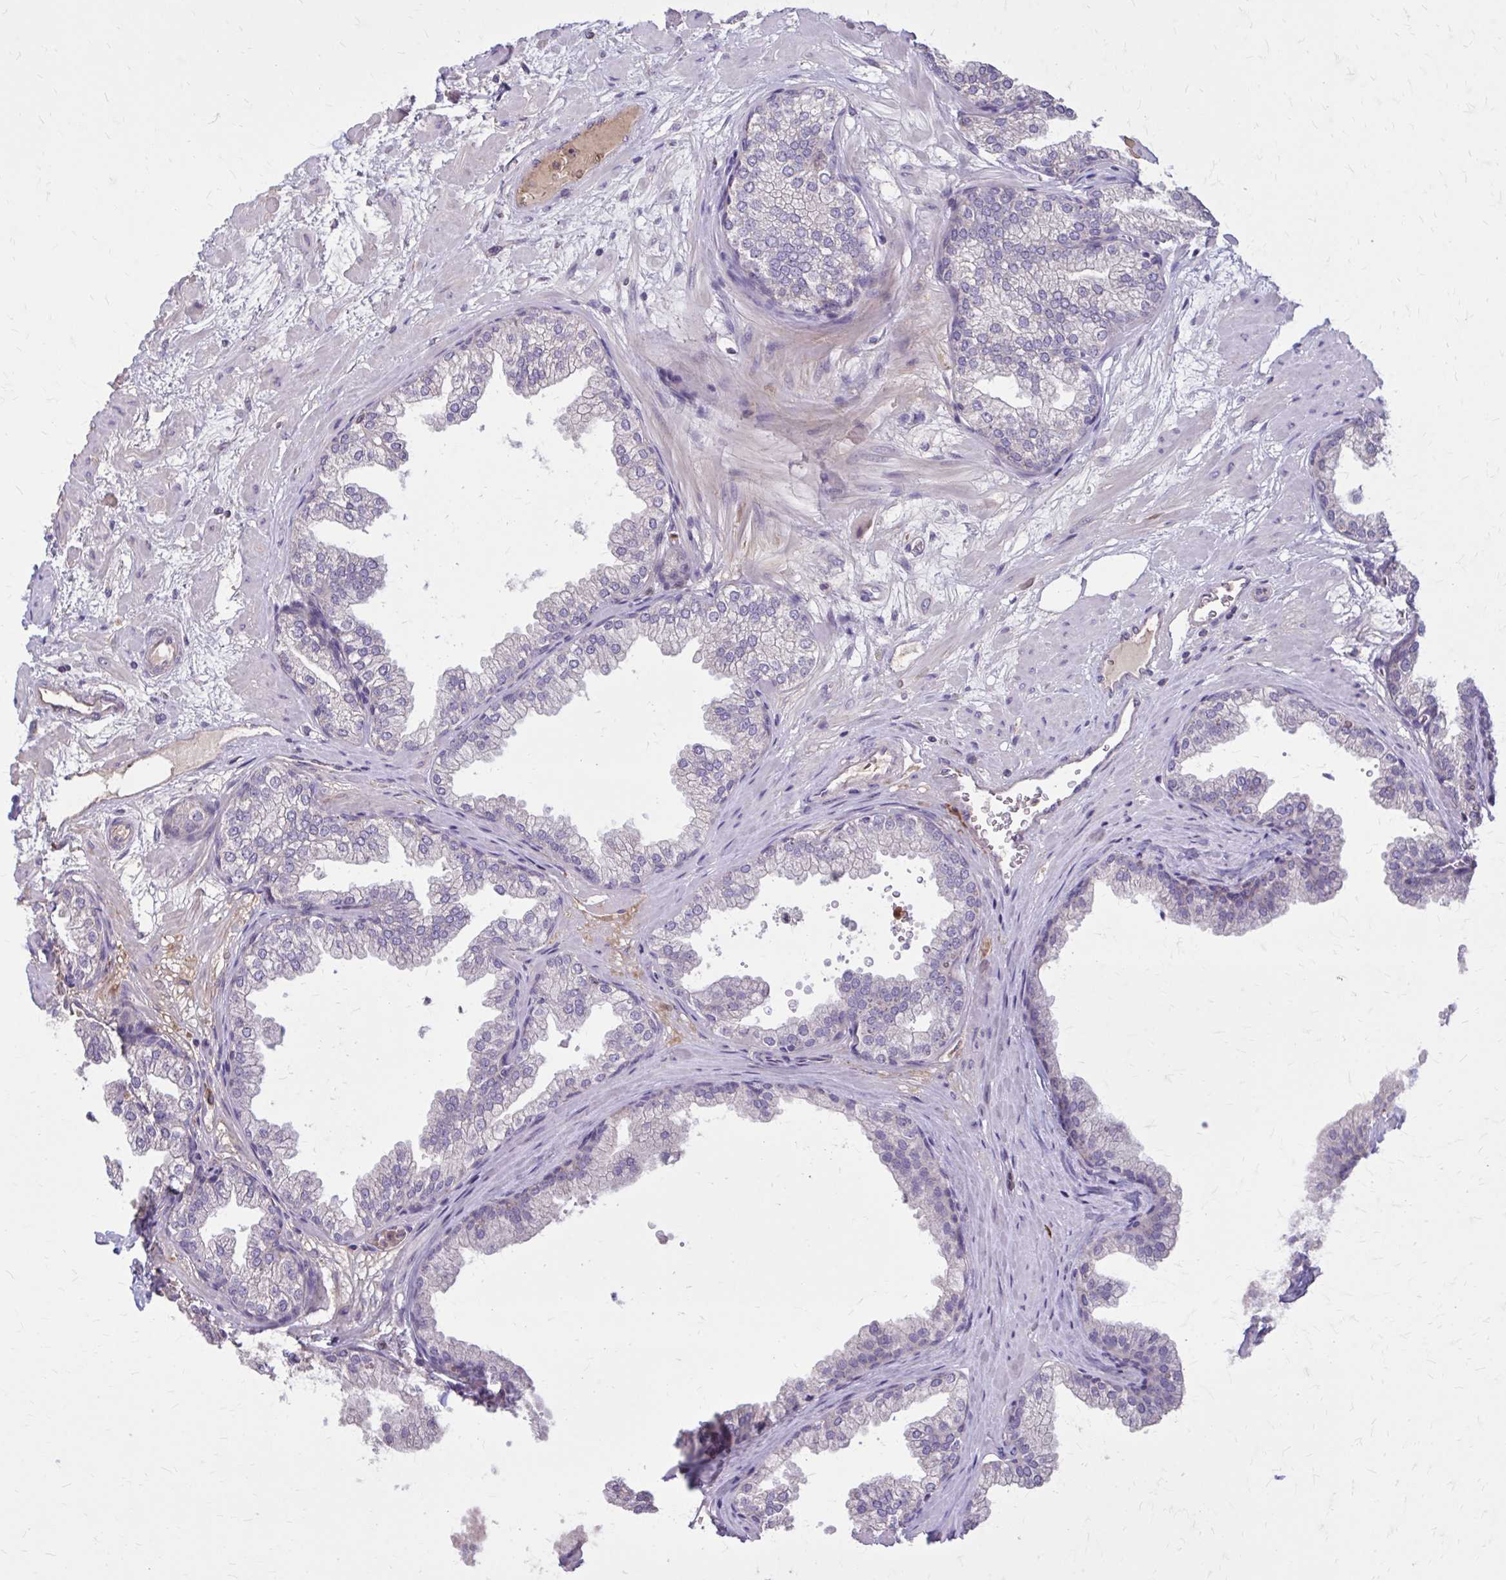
{"staining": {"intensity": "weak", "quantity": "<25%", "location": "cytoplasmic/membranous"}, "tissue": "prostate", "cell_type": "Glandular cells", "image_type": "normal", "snomed": [{"axis": "morphology", "description": "Normal tissue, NOS"}, {"axis": "topography", "description": "Prostate"}], "caption": "Protein analysis of unremarkable prostate demonstrates no significant expression in glandular cells.", "gene": "NRBF2", "patient": {"sex": "male", "age": 37}}